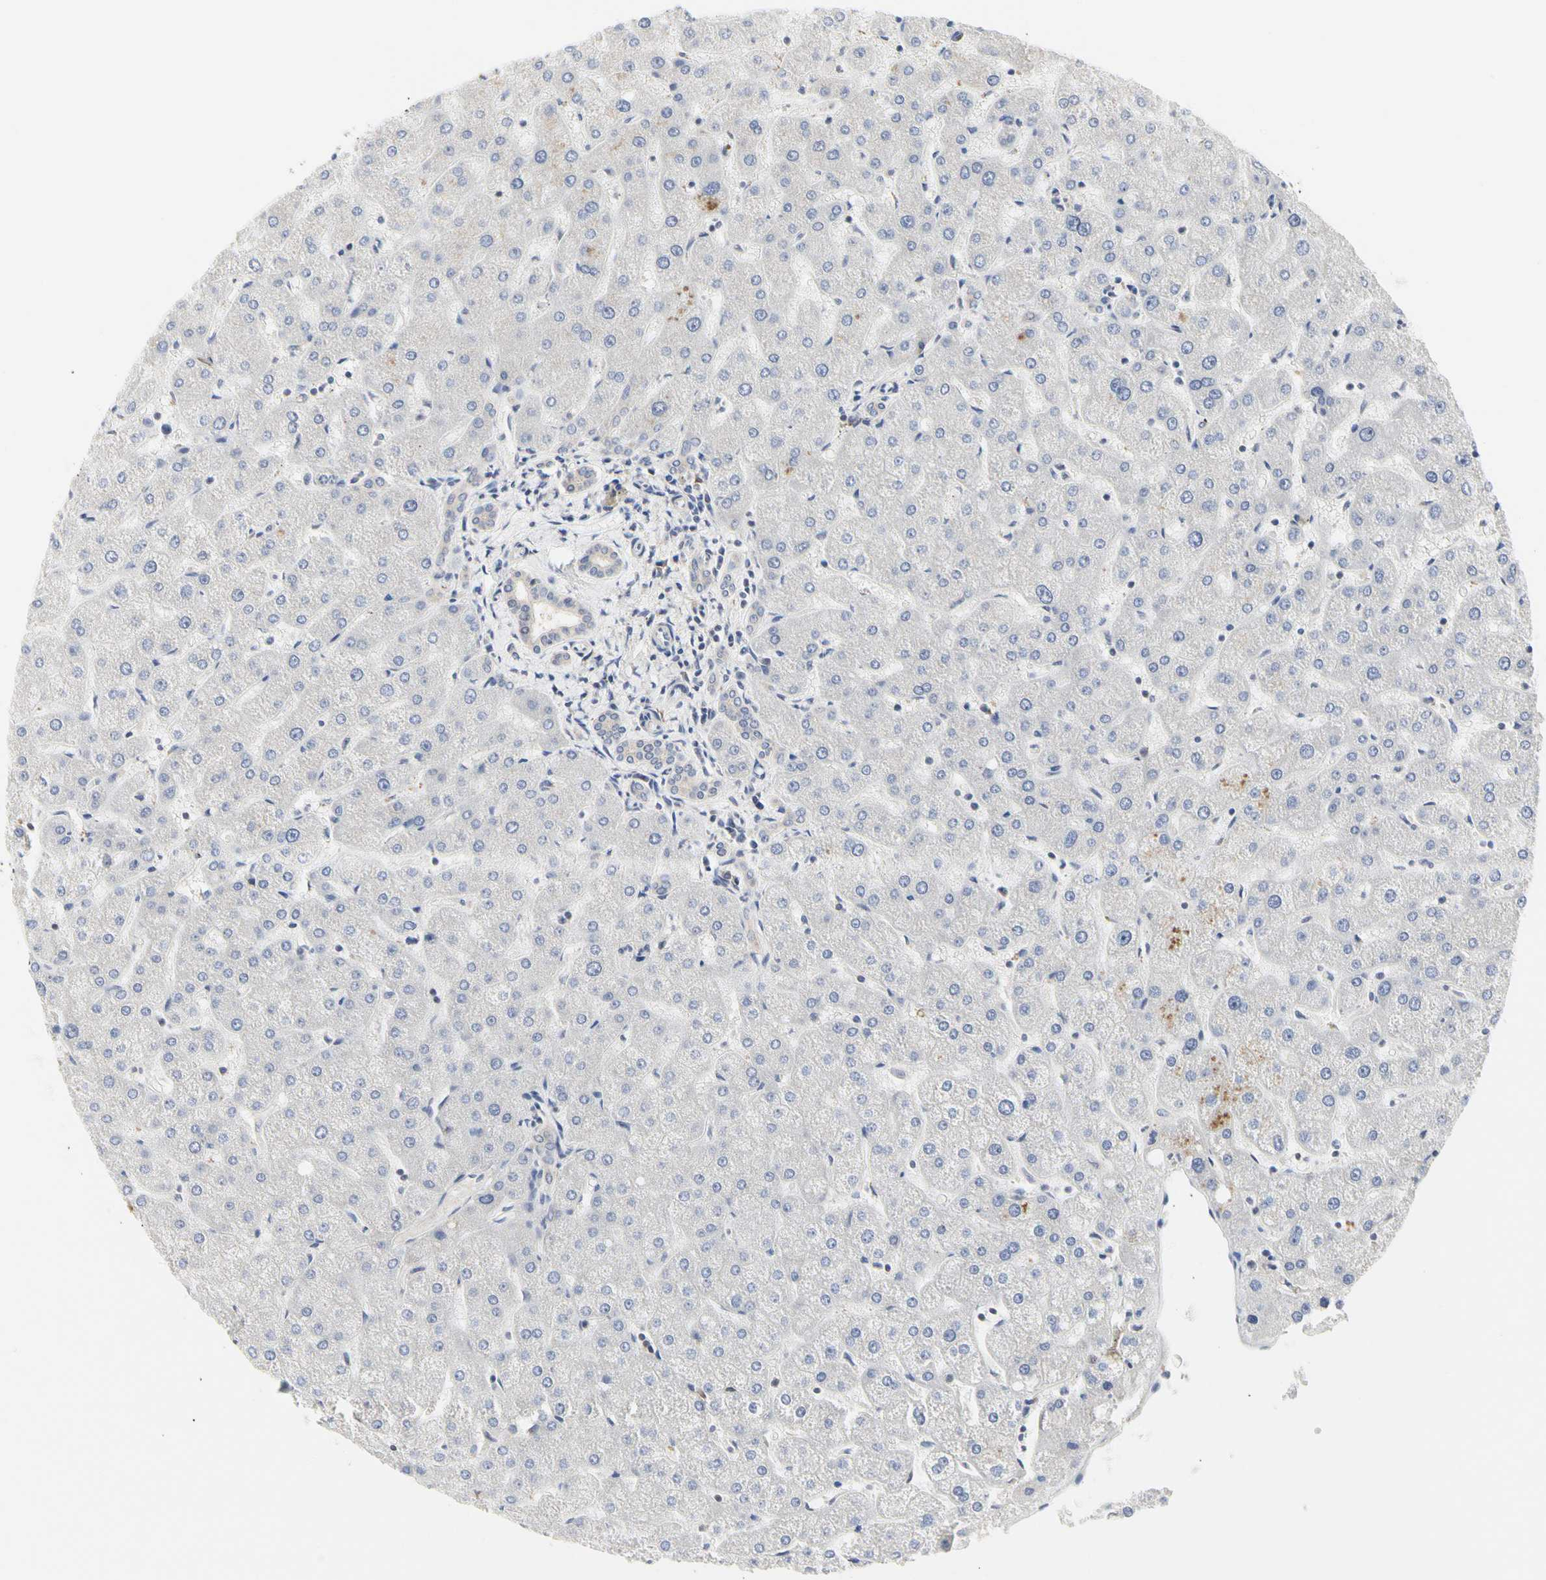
{"staining": {"intensity": "weak", "quantity": "<25%", "location": "cytoplasmic/membranous"}, "tissue": "liver", "cell_type": "Cholangiocytes", "image_type": "normal", "snomed": [{"axis": "morphology", "description": "Normal tissue, NOS"}, {"axis": "topography", "description": "Liver"}], "caption": "Immunohistochemical staining of normal liver exhibits no significant positivity in cholangiocytes. (Brightfield microscopy of DAB (3,3'-diaminobenzidine) immunohistochemistry (IHC) at high magnification).", "gene": "SHANK2", "patient": {"sex": "male", "age": 67}}